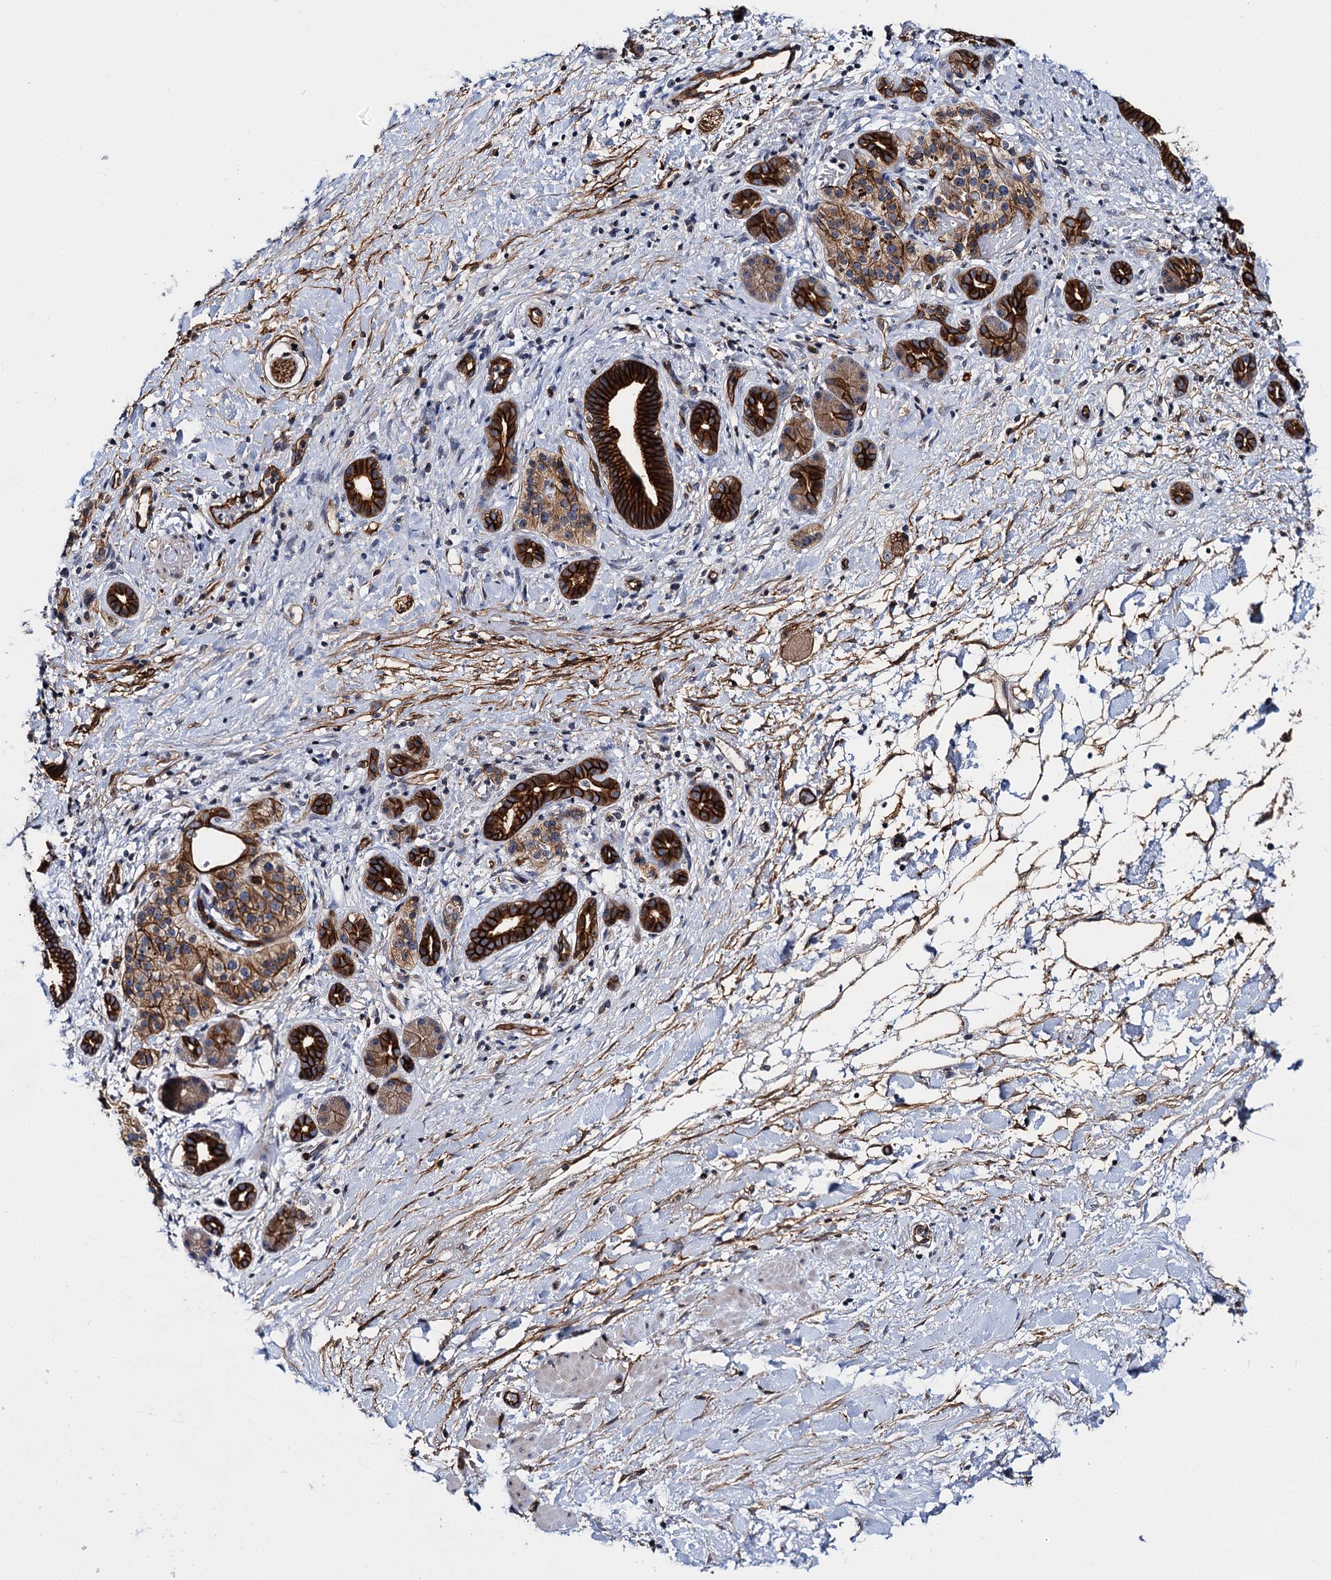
{"staining": {"intensity": "strong", "quantity": ">75%", "location": "cytoplasmic/membranous"}, "tissue": "pancreatic cancer", "cell_type": "Tumor cells", "image_type": "cancer", "snomed": [{"axis": "morphology", "description": "Normal tissue, NOS"}, {"axis": "morphology", "description": "Adenocarcinoma, NOS"}, {"axis": "topography", "description": "Pancreas"}, {"axis": "topography", "description": "Peripheral nerve tissue"}], "caption": "A brown stain shows strong cytoplasmic/membranous staining of a protein in human adenocarcinoma (pancreatic) tumor cells. Nuclei are stained in blue.", "gene": "ABLIM1", "patient": {"sex": "female", "age": 77}}